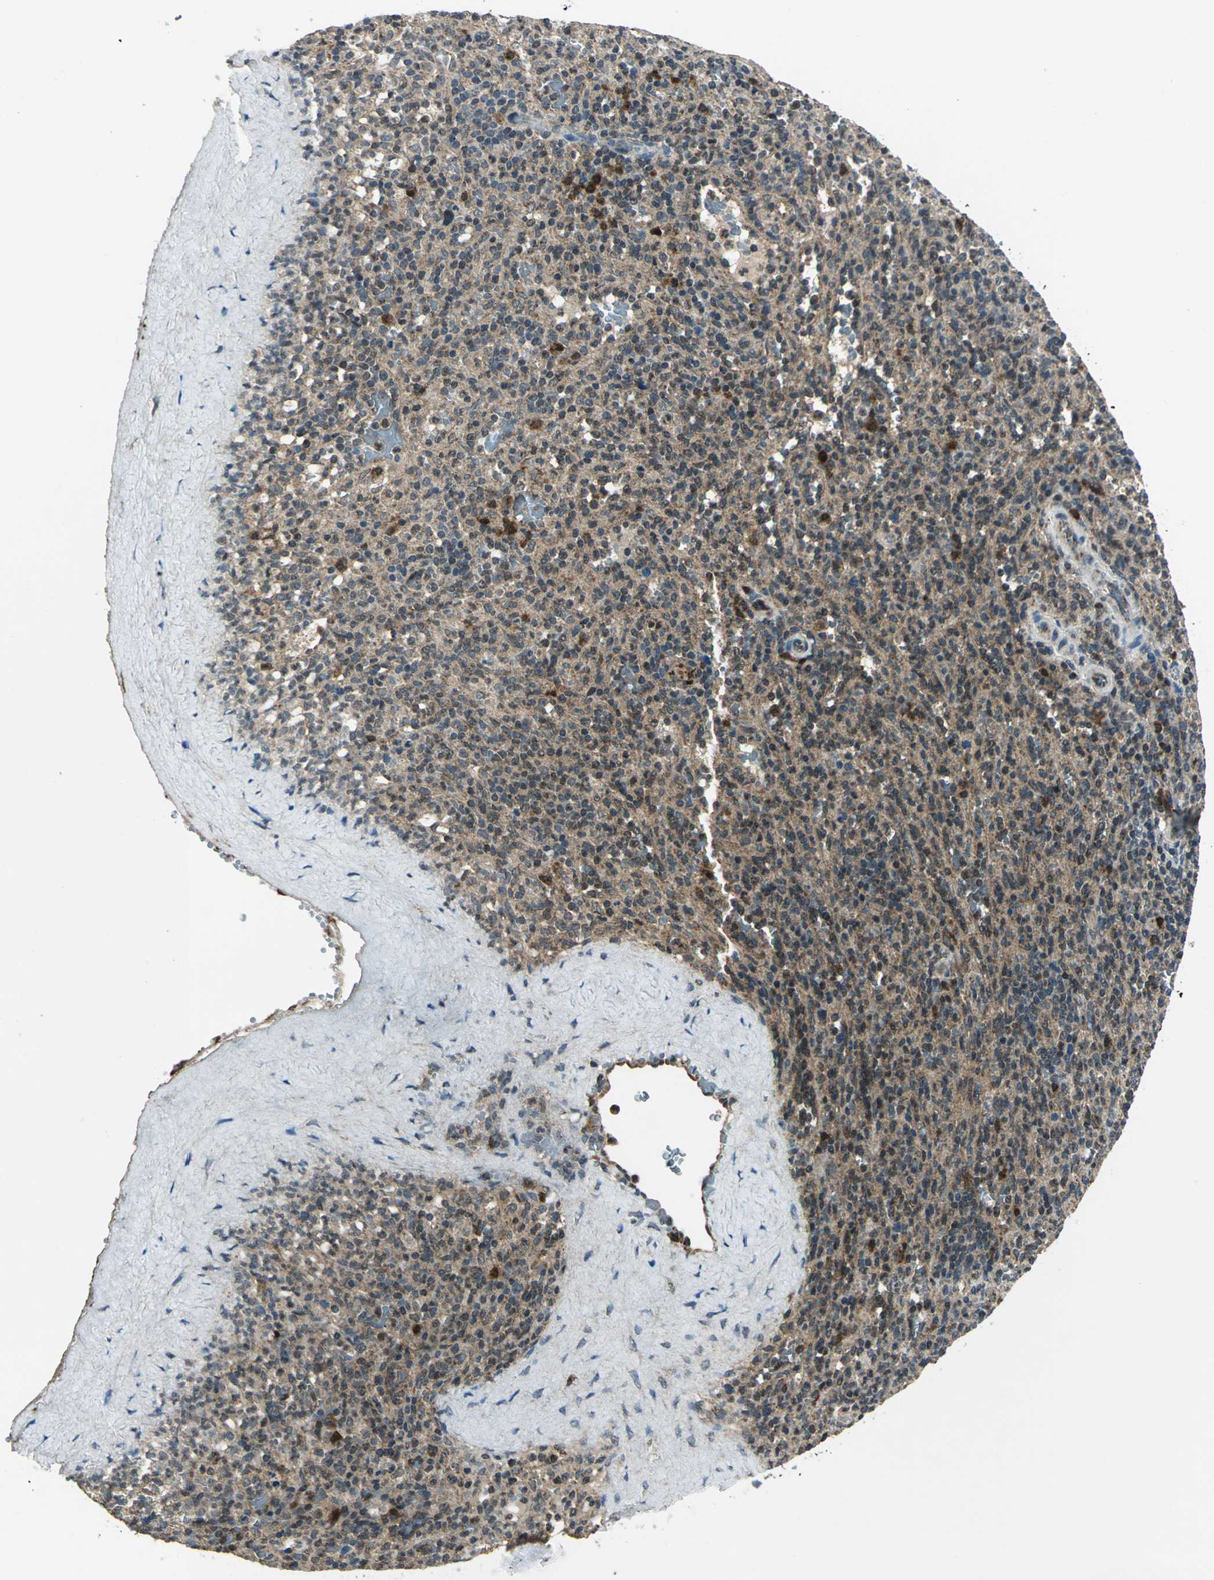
{"staining": {"intensity": "moderate", "quantity": "25%-75%", "location": "cytoplasmic/membranous"}, "tissue": "spleen", "cell_type": "Cells in red pulp", "image_type": "normal", "snomed": [{"axis": "morphology", "description": "Normal tissue, NOS"}, {"axis": "topography", "description": "Spleen"}], "caption": "Protein analysis of unremarkable spleen displays moderate cytoplasmic/membranous positivity in about 25%-75% of cells in red pulp.", "gene": "NUDT2", "patient": {"sex": "male", "age": 36}}